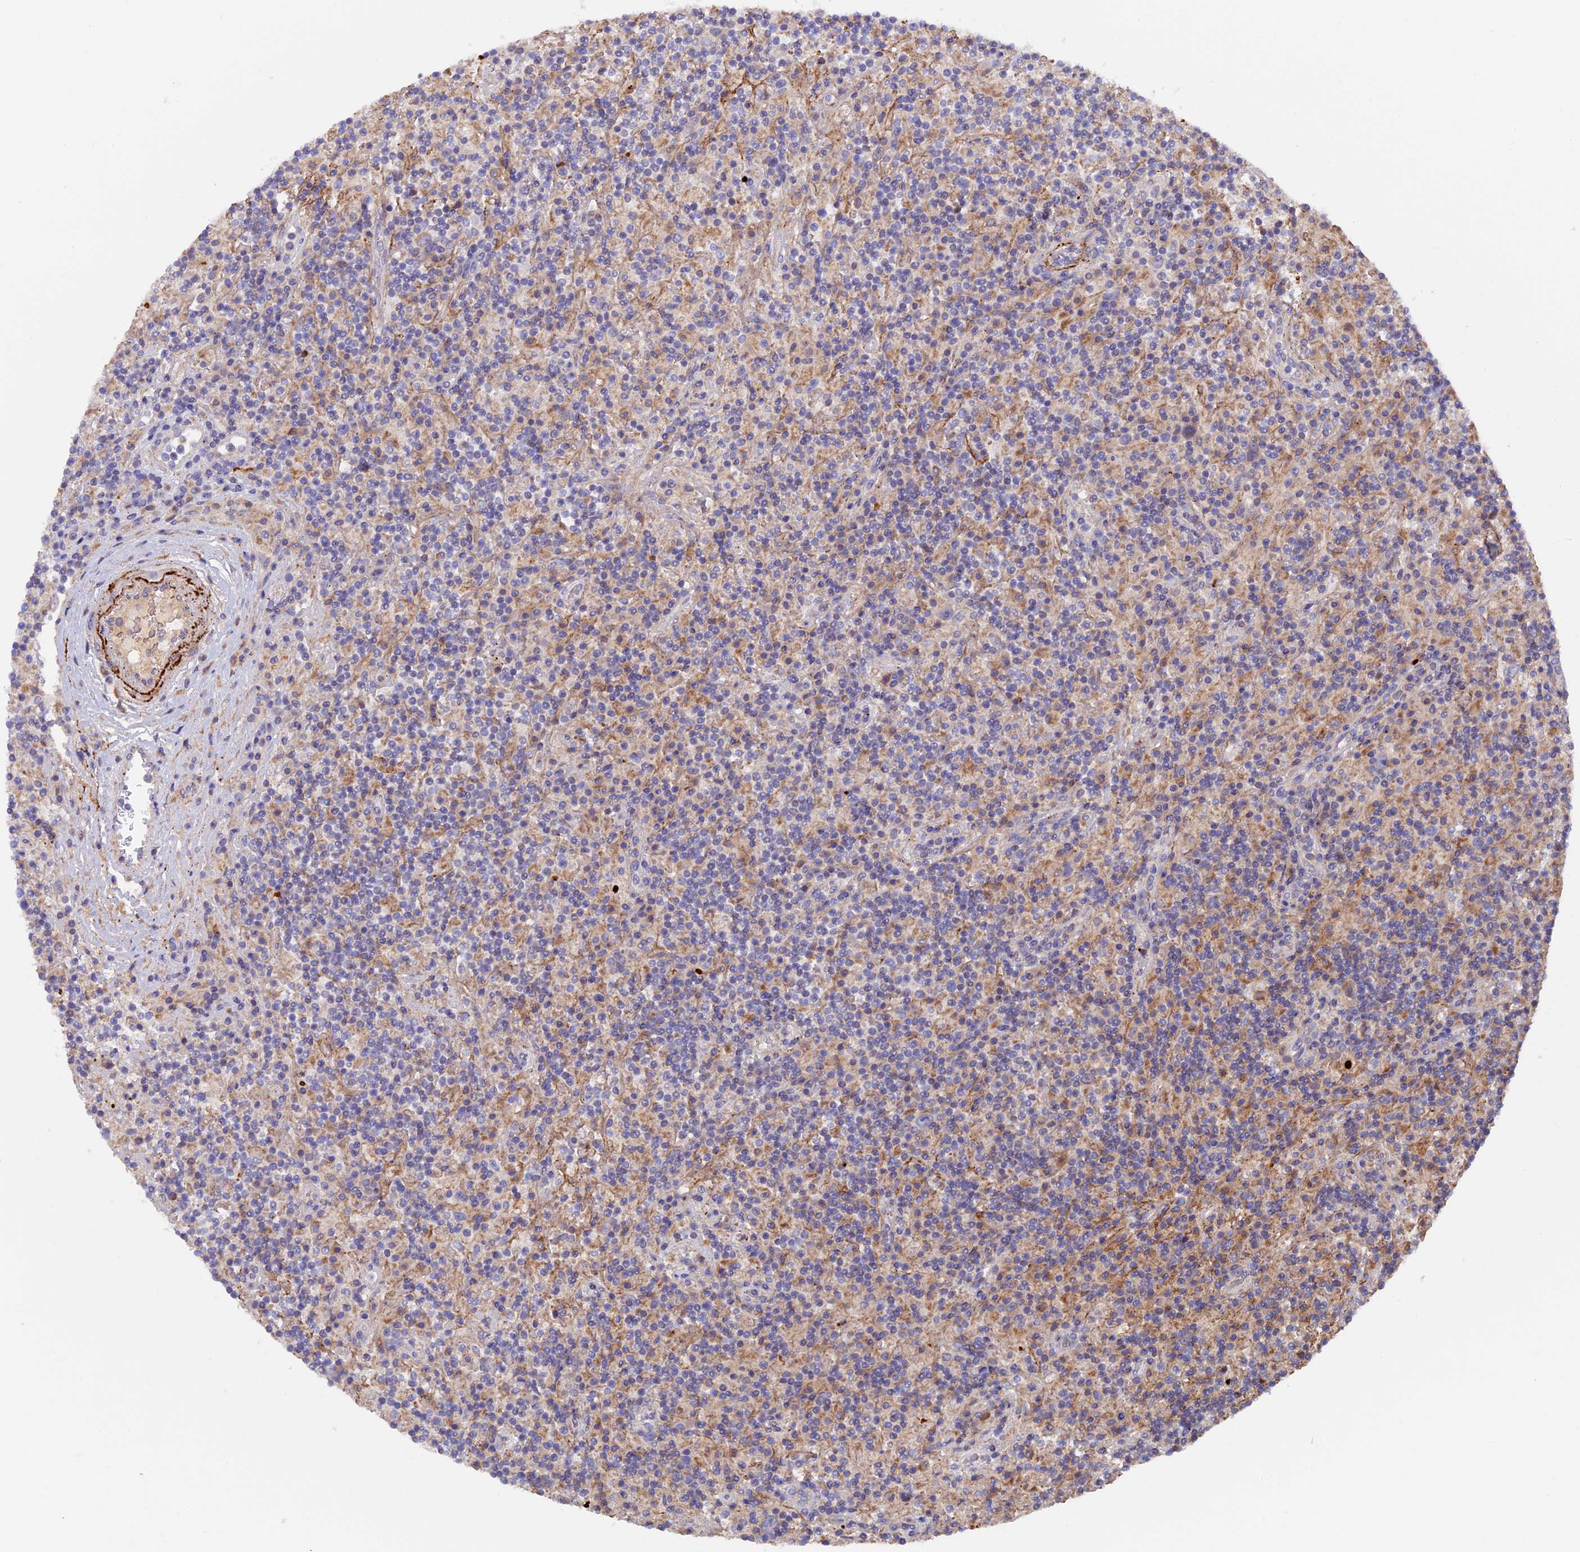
{"staining": {"intensity": "negative", "quantity": "none", "location": "none"}, "tissue": "lymphoma", "cell_type": "Tumor cells", "image_type": "cancer", "snomed": [{"axis": "morphology", "description": "Hodgkin's disease, NOS"}, {"axis": "topography", "description": "Lymph node"}], "caption": "High power microscopy micrograph of an immunohistochemistry micrograph of Hodgkin's disease, revealing no significant staining in tumor cells.", "gene": "PTPN9", "patient": {"sex": "male", "age": 70}}